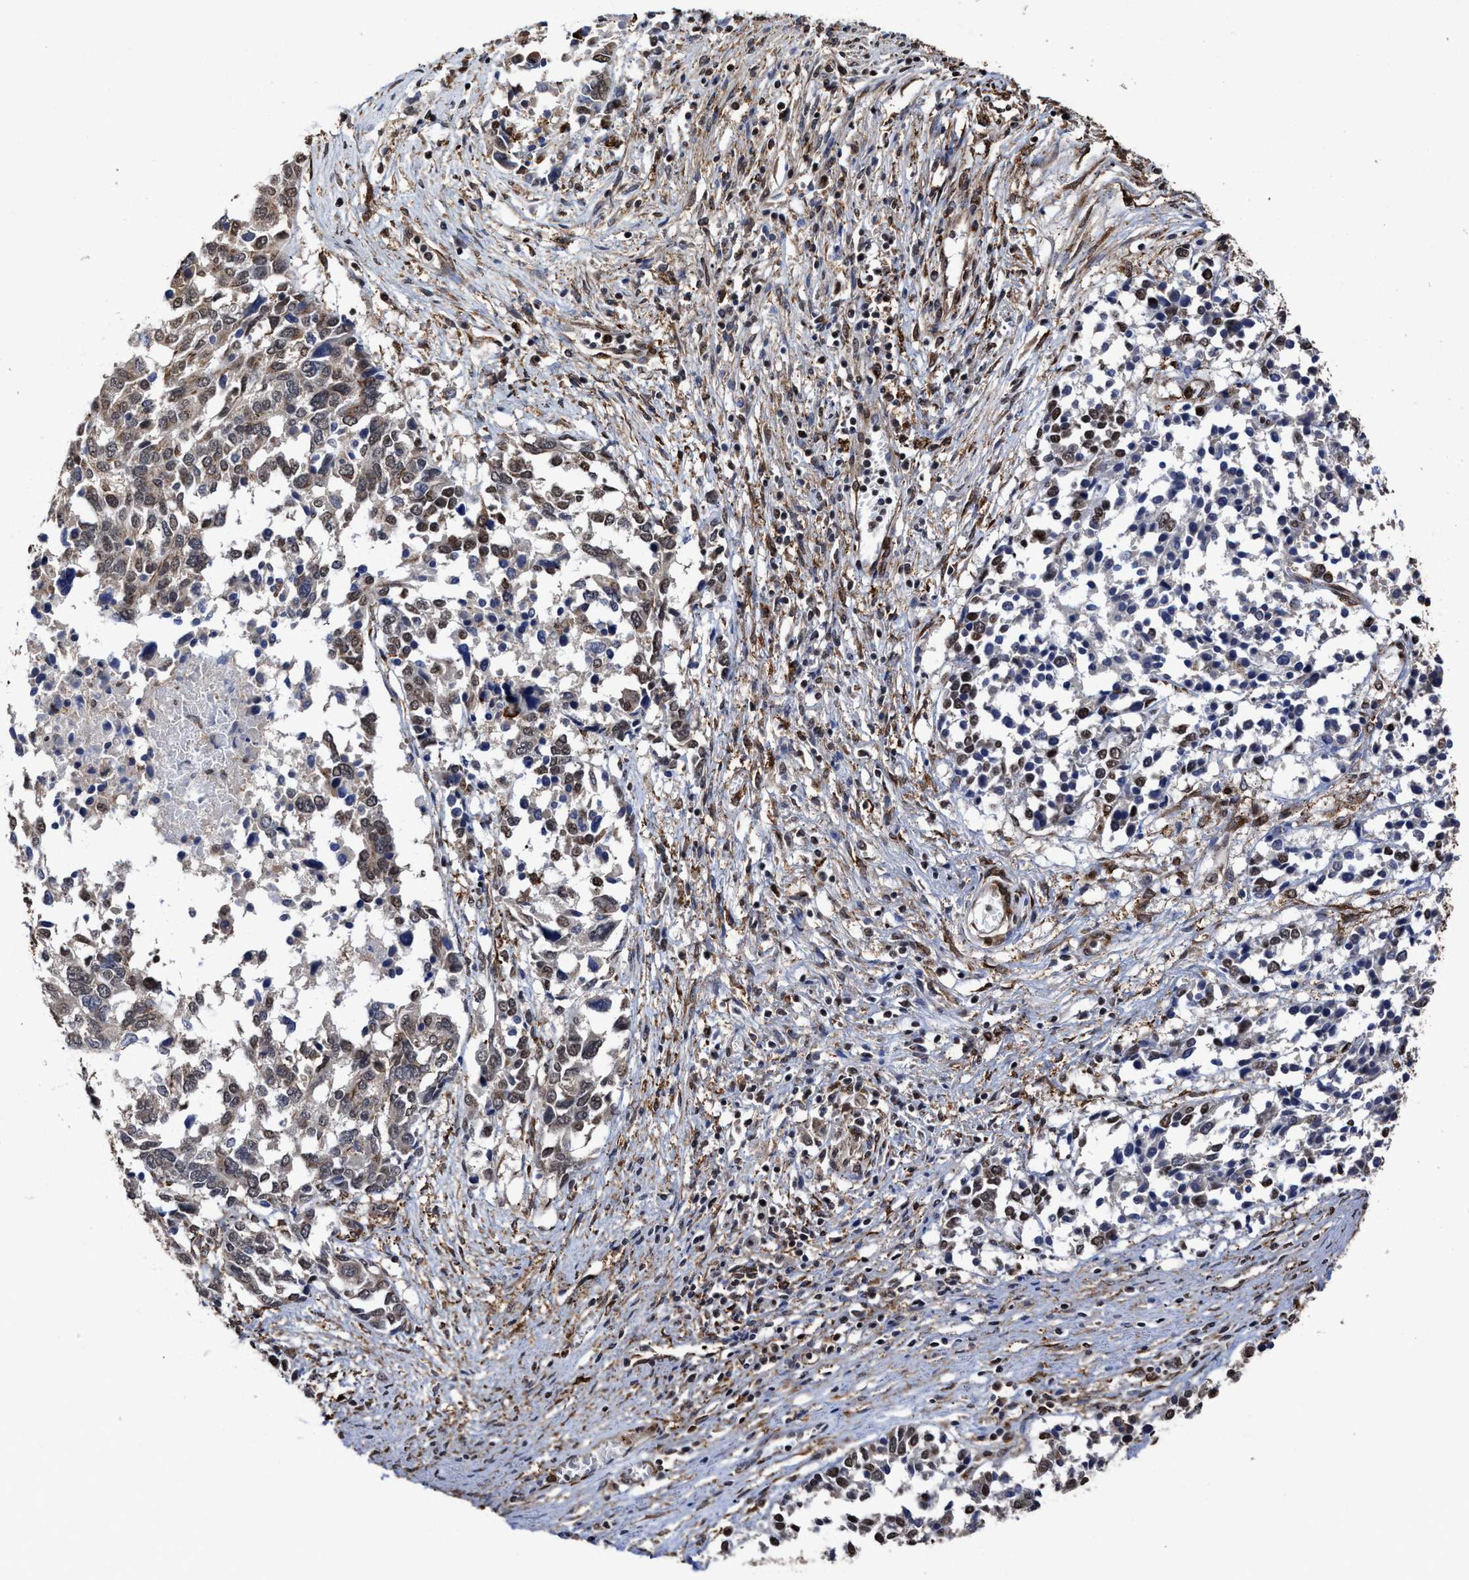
{"staining": {"intensity": "weak", "quantity": "25%-75%", "location": "cytoplasmic/membranous,nuclear"}, "tissue": "ovarian cancer", "cell_type": "Tumor cells", "image_type": "cancer", "snomed": [{"axis": "morphology", "description": "Cystadenocarcinoma, serous, NOS"}, {"axis": "topography", "description": "Ovary"}], "caption": "High-magnification brightfield microscopy of ovarian cancer stained with DAB (brown) and counterstained with hematoxylin (blue). tumor cells exhibit weak cytoplasmic/membranous and nuclear positivity is identified in about25%-75% of cells. (brown staining indicates protein expression, while blue staining denotes nuclei).", "gene": "SEPTIN2", "patient": {"sex": "female", "age": 44}}